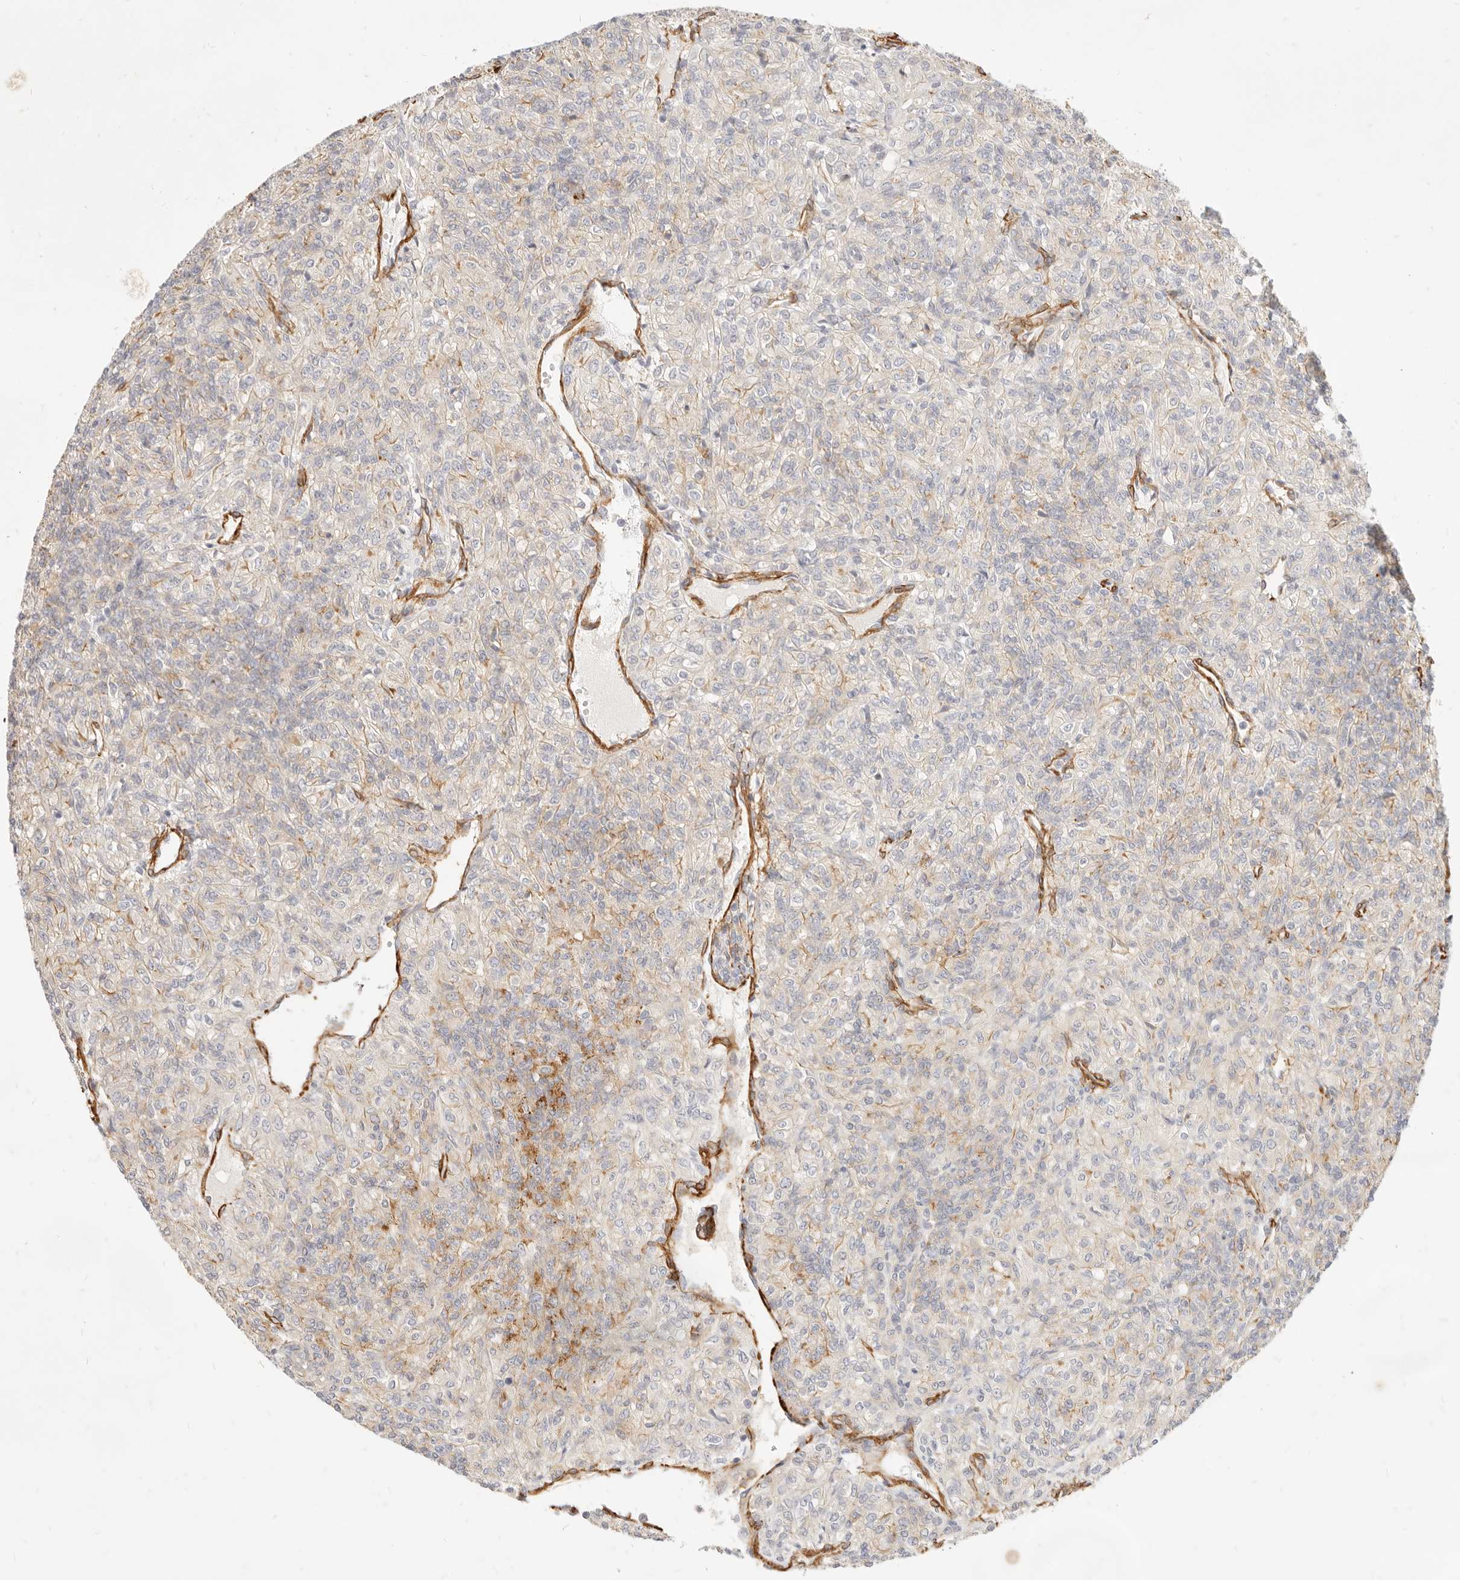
{"staining": {"intensity": "weak", "quantity": "<25%", "location": "cytoplasmic/membranous"}, "tissue": "renal cancer", "cell_type": "Tumor cells", "image_type": "cancer", "snomed": [{"axis": "morphology", "description": "Adenocarcinoma, NOS"}, {"axis": "topography", "description": "Kidney"}], "caption": "Micrograph shows no significant protein staining in tumor cells of renal adenocarcinoma.", "gene": "TMTC2", "patient": {"sex": "male", "age": 77}}